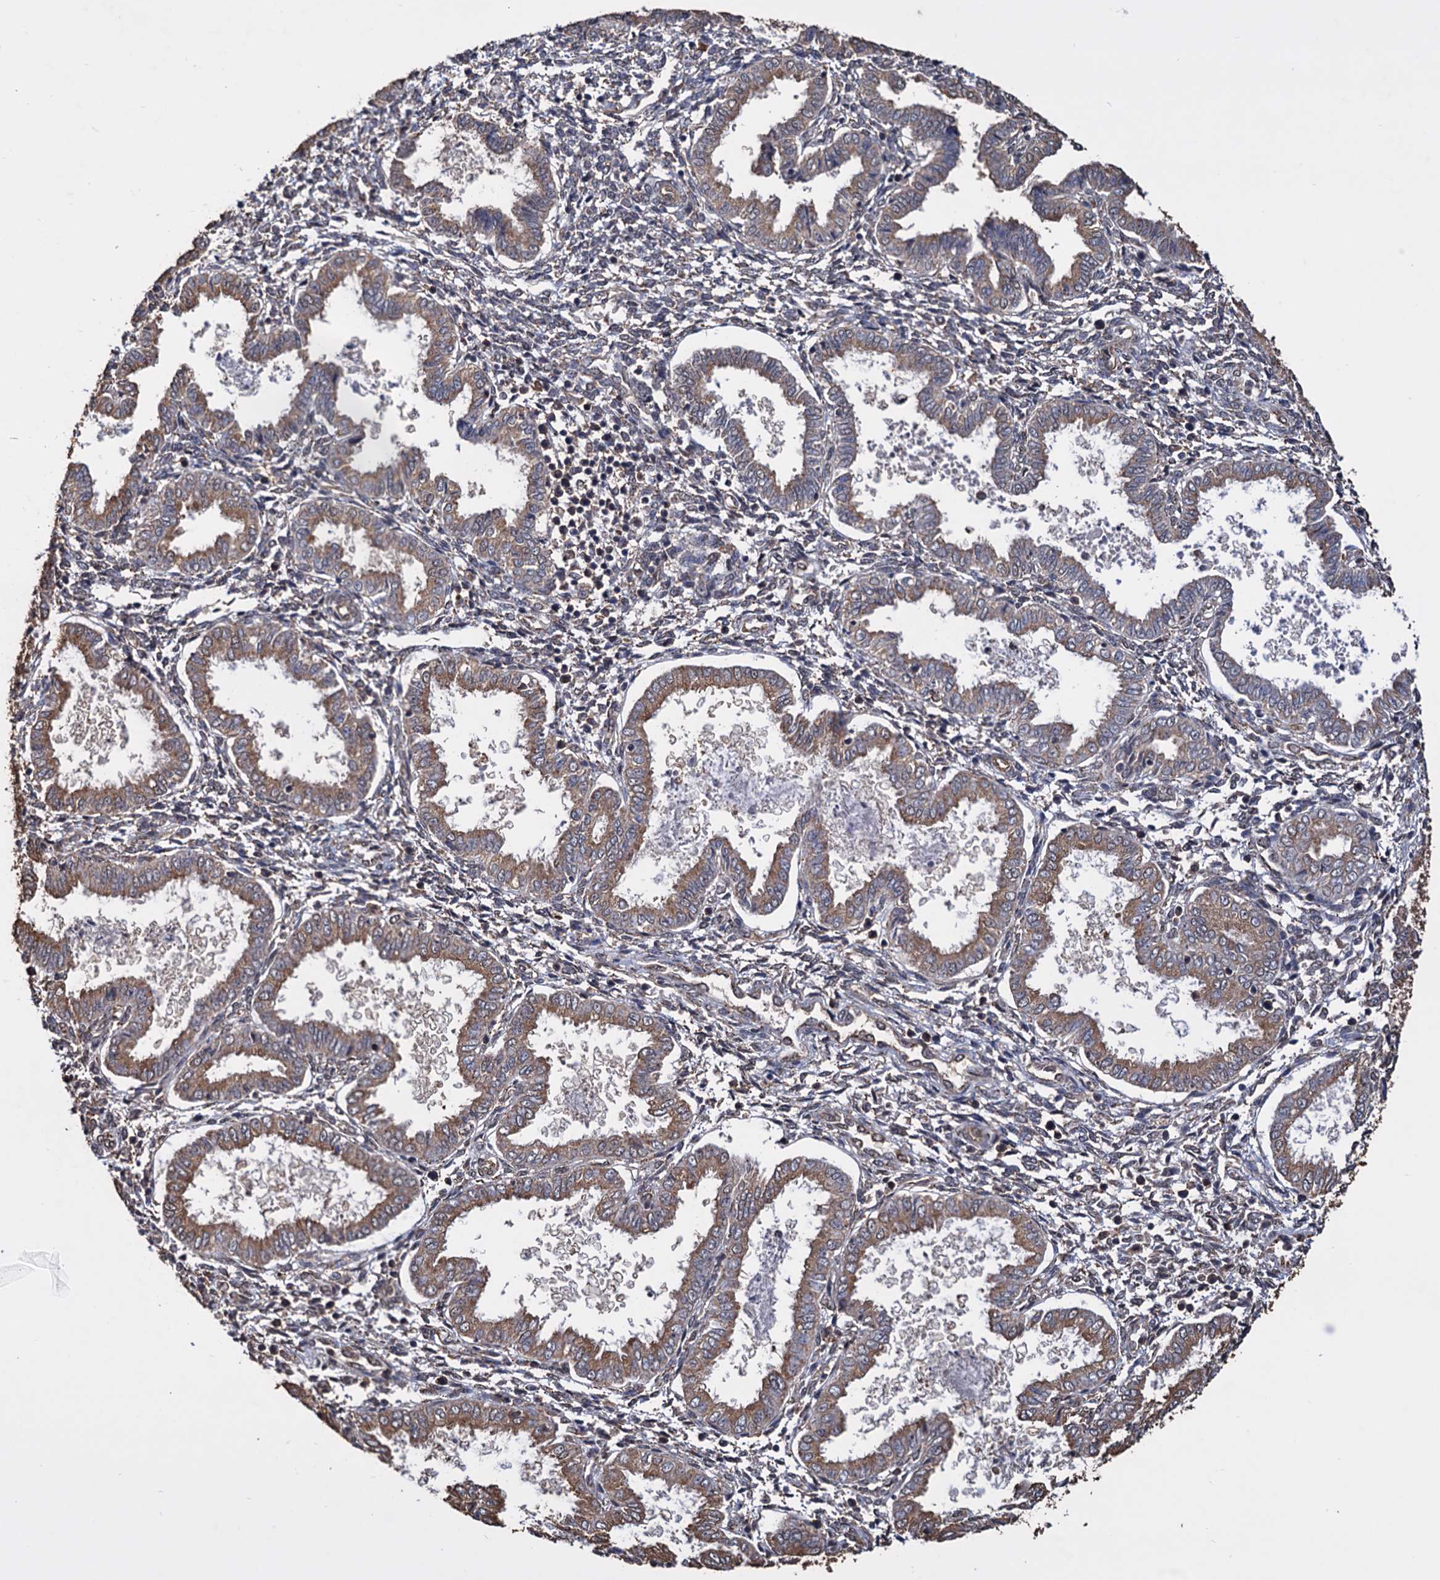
{"staining": {"intensity": "weak", "quantity": "25%-75%", "location": "cytoplasmic/membranous"}, "tissue": "endometrium", "cell_type": "Cells in endometrial stroma", "image_type": "normal", "snomed": [{"axis": "morphology", "description": "Normal tissue, NOS"}, {"axis": "topography", "description": "Endometrium"}], "caption": "Weak cytoplasmic/membranous protein positivity is present in about 25%-75% of cells in endometrial stroma in endometrium. The protein of interest is stained brown, and the nuclei are stained in blue (DAB IHC with brightfield microscopy, high magnification).", "gene": "TBC1D12", "patient": {"sex": "female", "age": 33}}